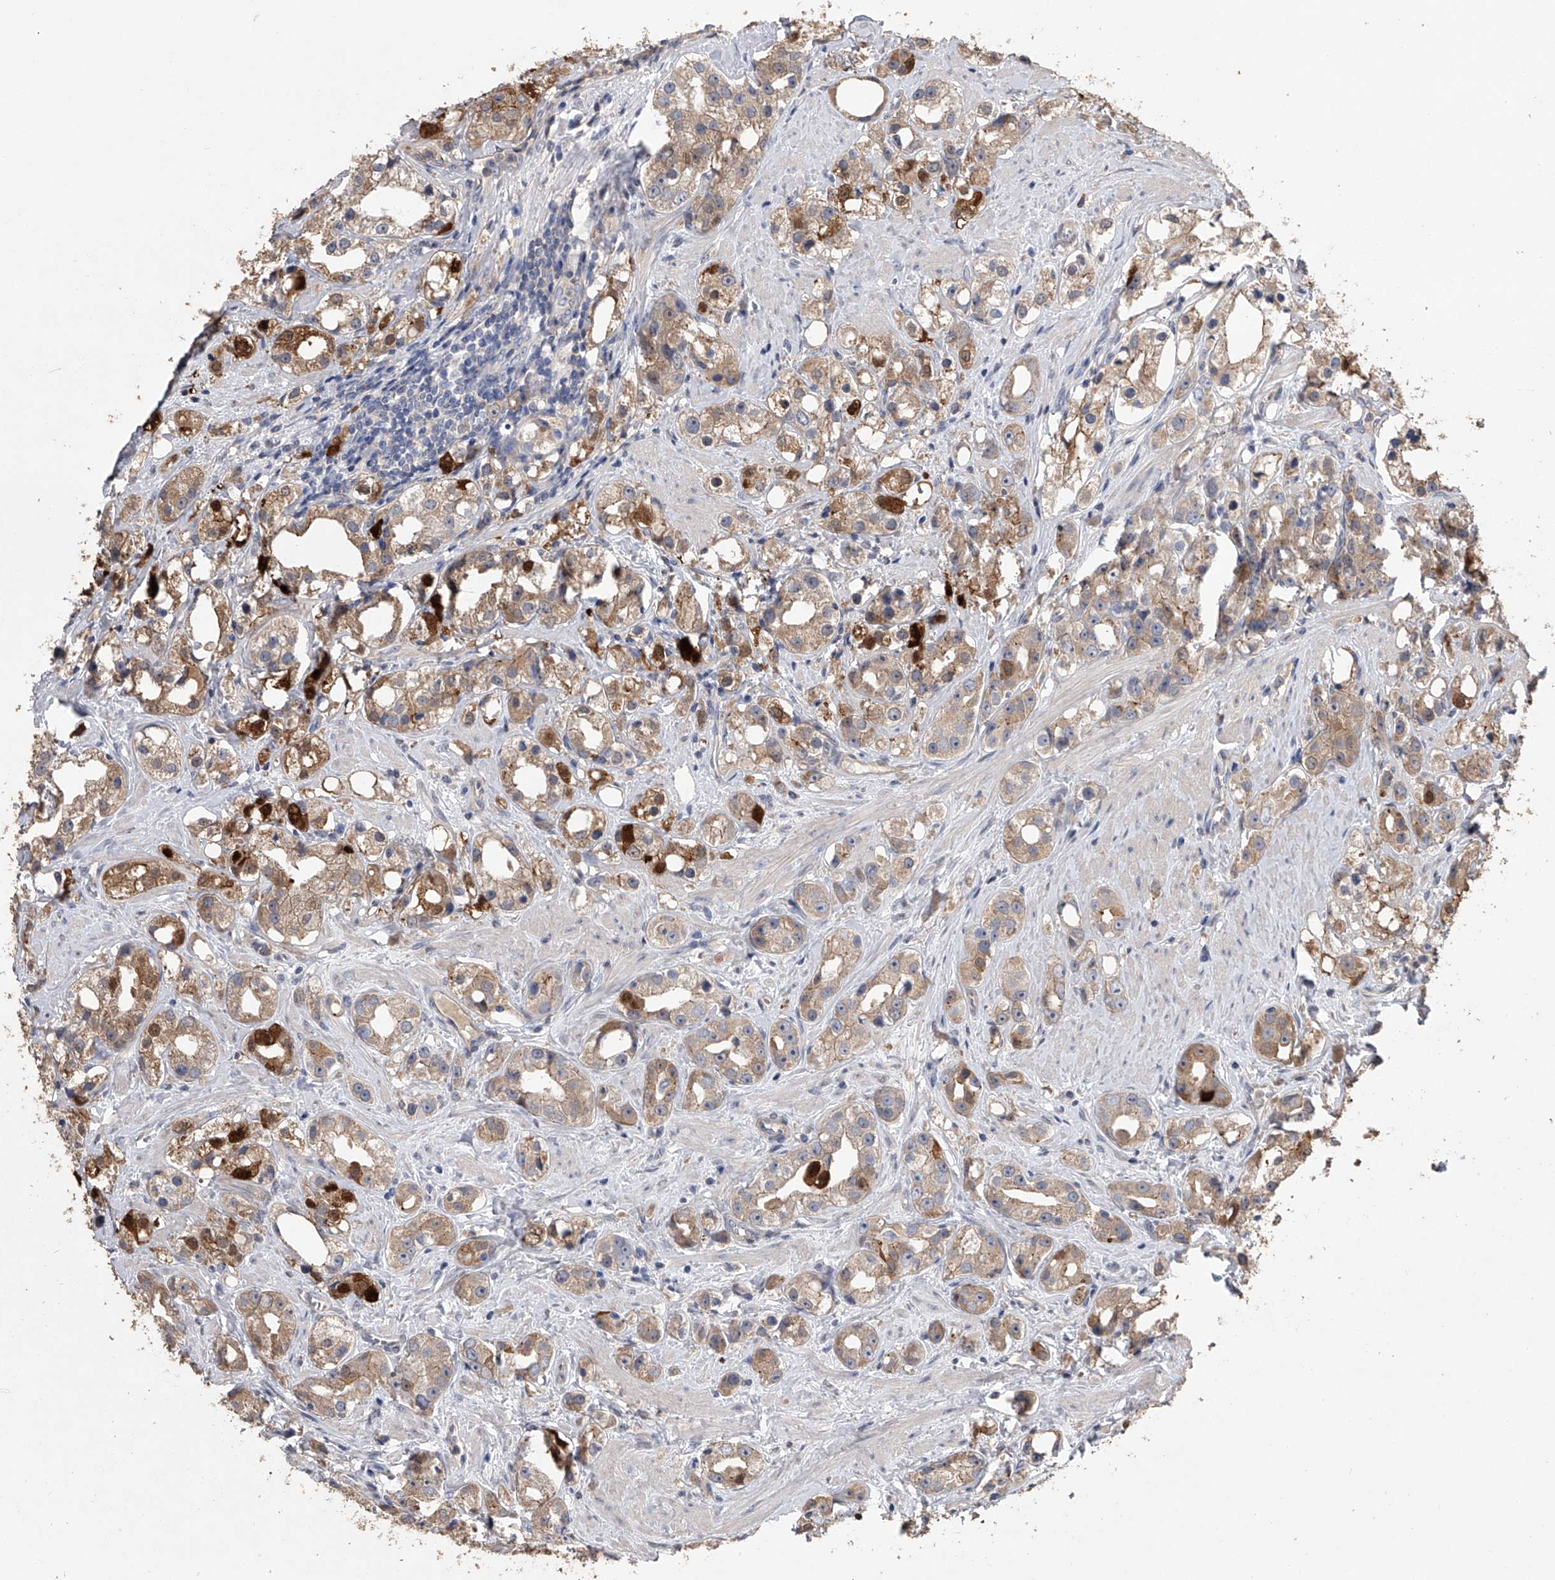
{"staining": {"intensity": "moderate", "quantity": ">75%", "location": "cytoplasmic/membranous"}, "tissue": "prostate cancer", "cell_type": "Tumor cells", "image_type": "cancer", "snomed": [{"axis": "morphology", "description": "Adenocarcinoma, NOS"}, {"axis": "topography", "description": "Prostate"}], "caption": "A high-resolution photomicrograph shows immunohistochemistry staining of prostate cancer, which shows moderate cytoplasmic/membranous expression in approximately >75% of tumor cells. (Stains: DAB (3,3'-diaminobenzidine) in brown, nuclei in blue, Microscopy: brightfield microscopy at high magnification).", "gene": "ZNF343", "patient": {"sex": "male", "age": 79}}